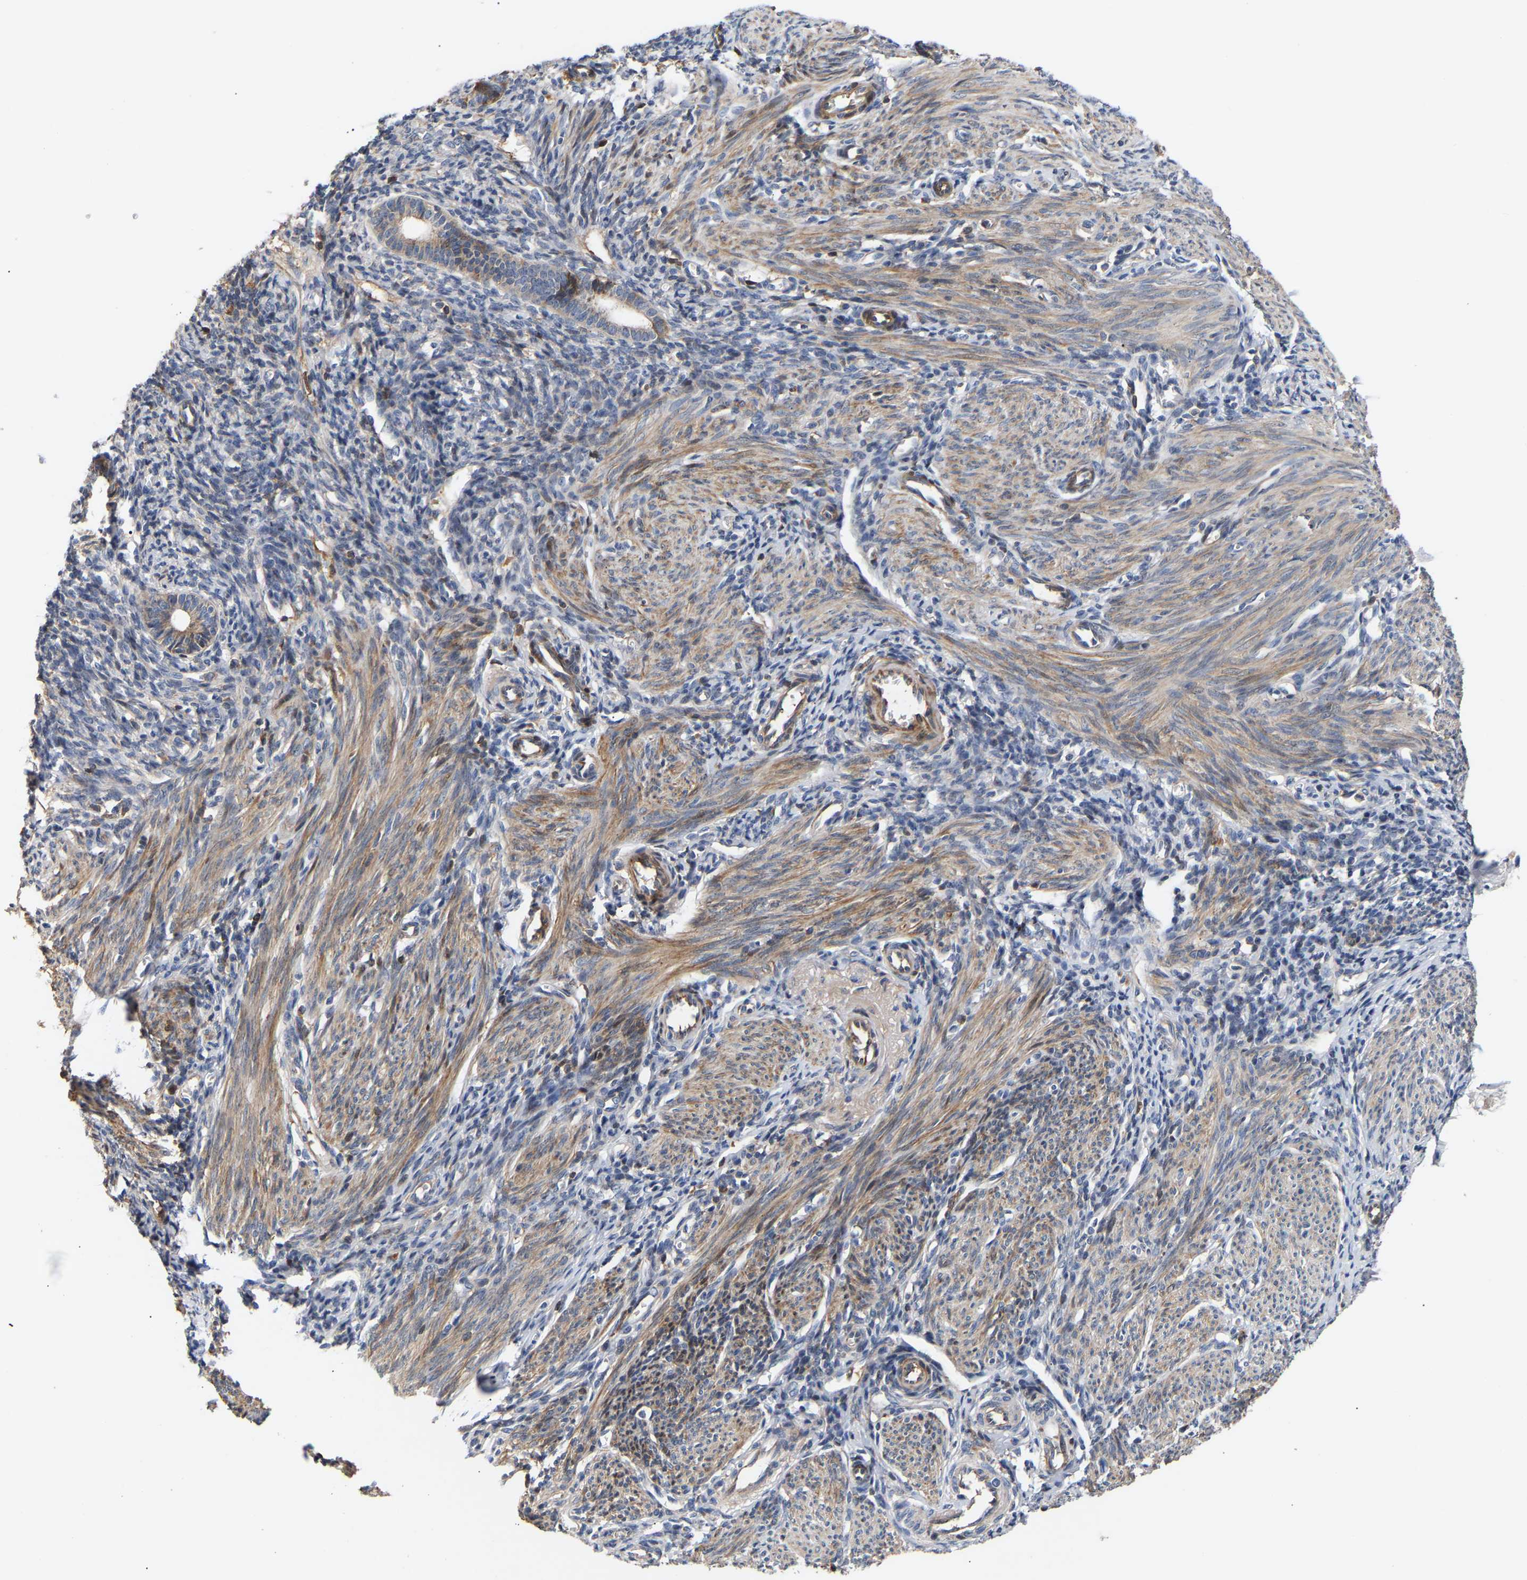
{"staining": {"intensity": "weak", "quantity": "<25%", "location": "cytoplasmic/membranous"}, "tissue": "endometrium", "cell_type": "Cells in endometrial stroma", "image_type": "normal", "snomed": [{"axis": "morphology", "description": "Normal tissue, NOS"}, {"axis": "morphology", "description": "Adenocarcinoma, NOS"}, {"axis": "topography", "description": "Endometrium"}], "caption": "IHC of normal human endometrium demonstrates no expression in cells in endometrial stroma.", "gene": "KASH5", "patient": {"sex": "female", "age": 57}}